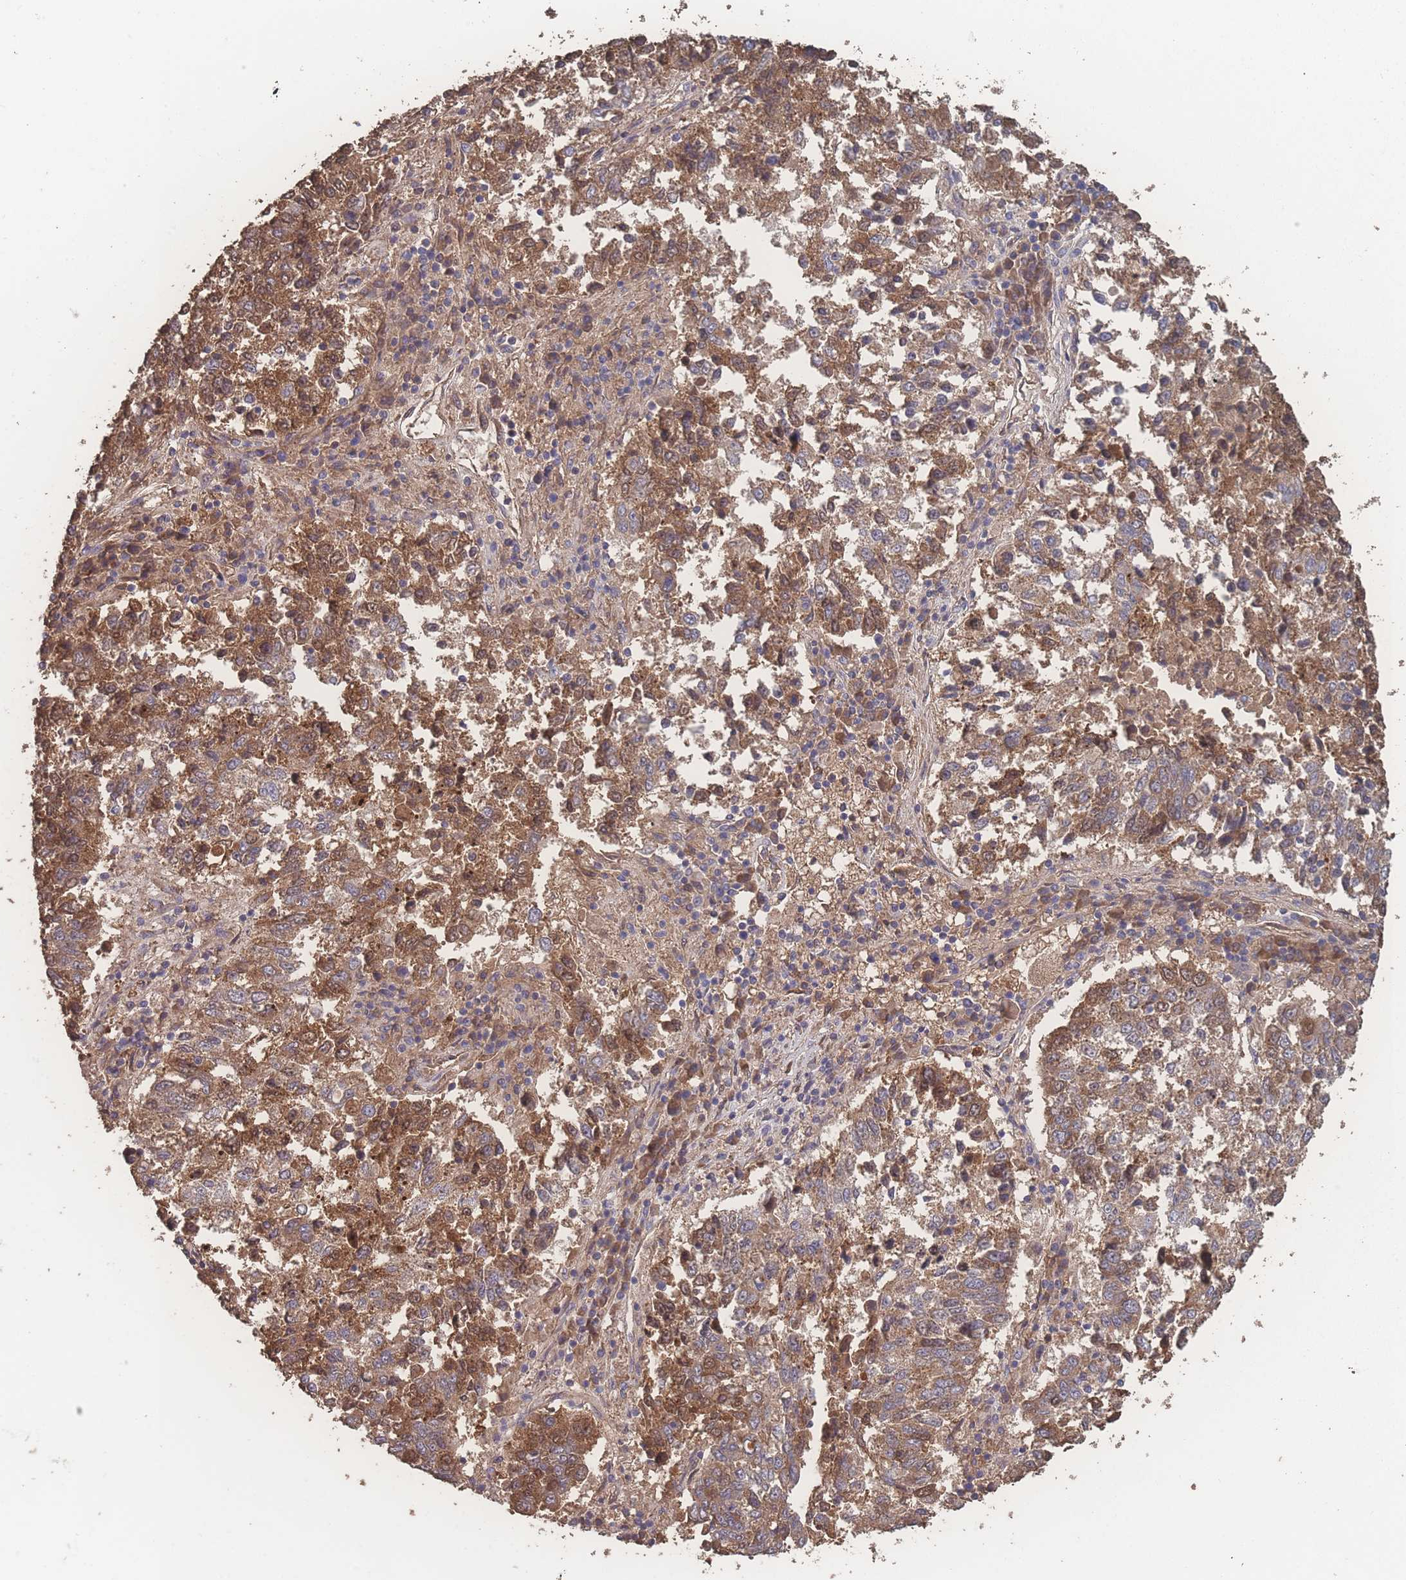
{"staining": {"intensity": "moderate", "quantity": ">75%", "location": "cytoplasmic/membranous"}, "tissue": "lung cancer", "cell_type": "Tumor cells", "image_type": "cancer", "snomed": [{"axis": "morphology", "description": "Squamous cell carcinoma, NOS"}, {"axis": "topography", "description": "Lung"}], "caption": "Immunohistochemistry of squamous cell carcinoma (lung) shows medium levels of moderate cytoplasmic/membranous expression in approximately >75% of tumor cells. Immunohistochemistry (ihc) stains the protein in brown and the nuclei are stained blue.", "gene": "ATXN10", "patient": {"sex": "male", "age": 73}}